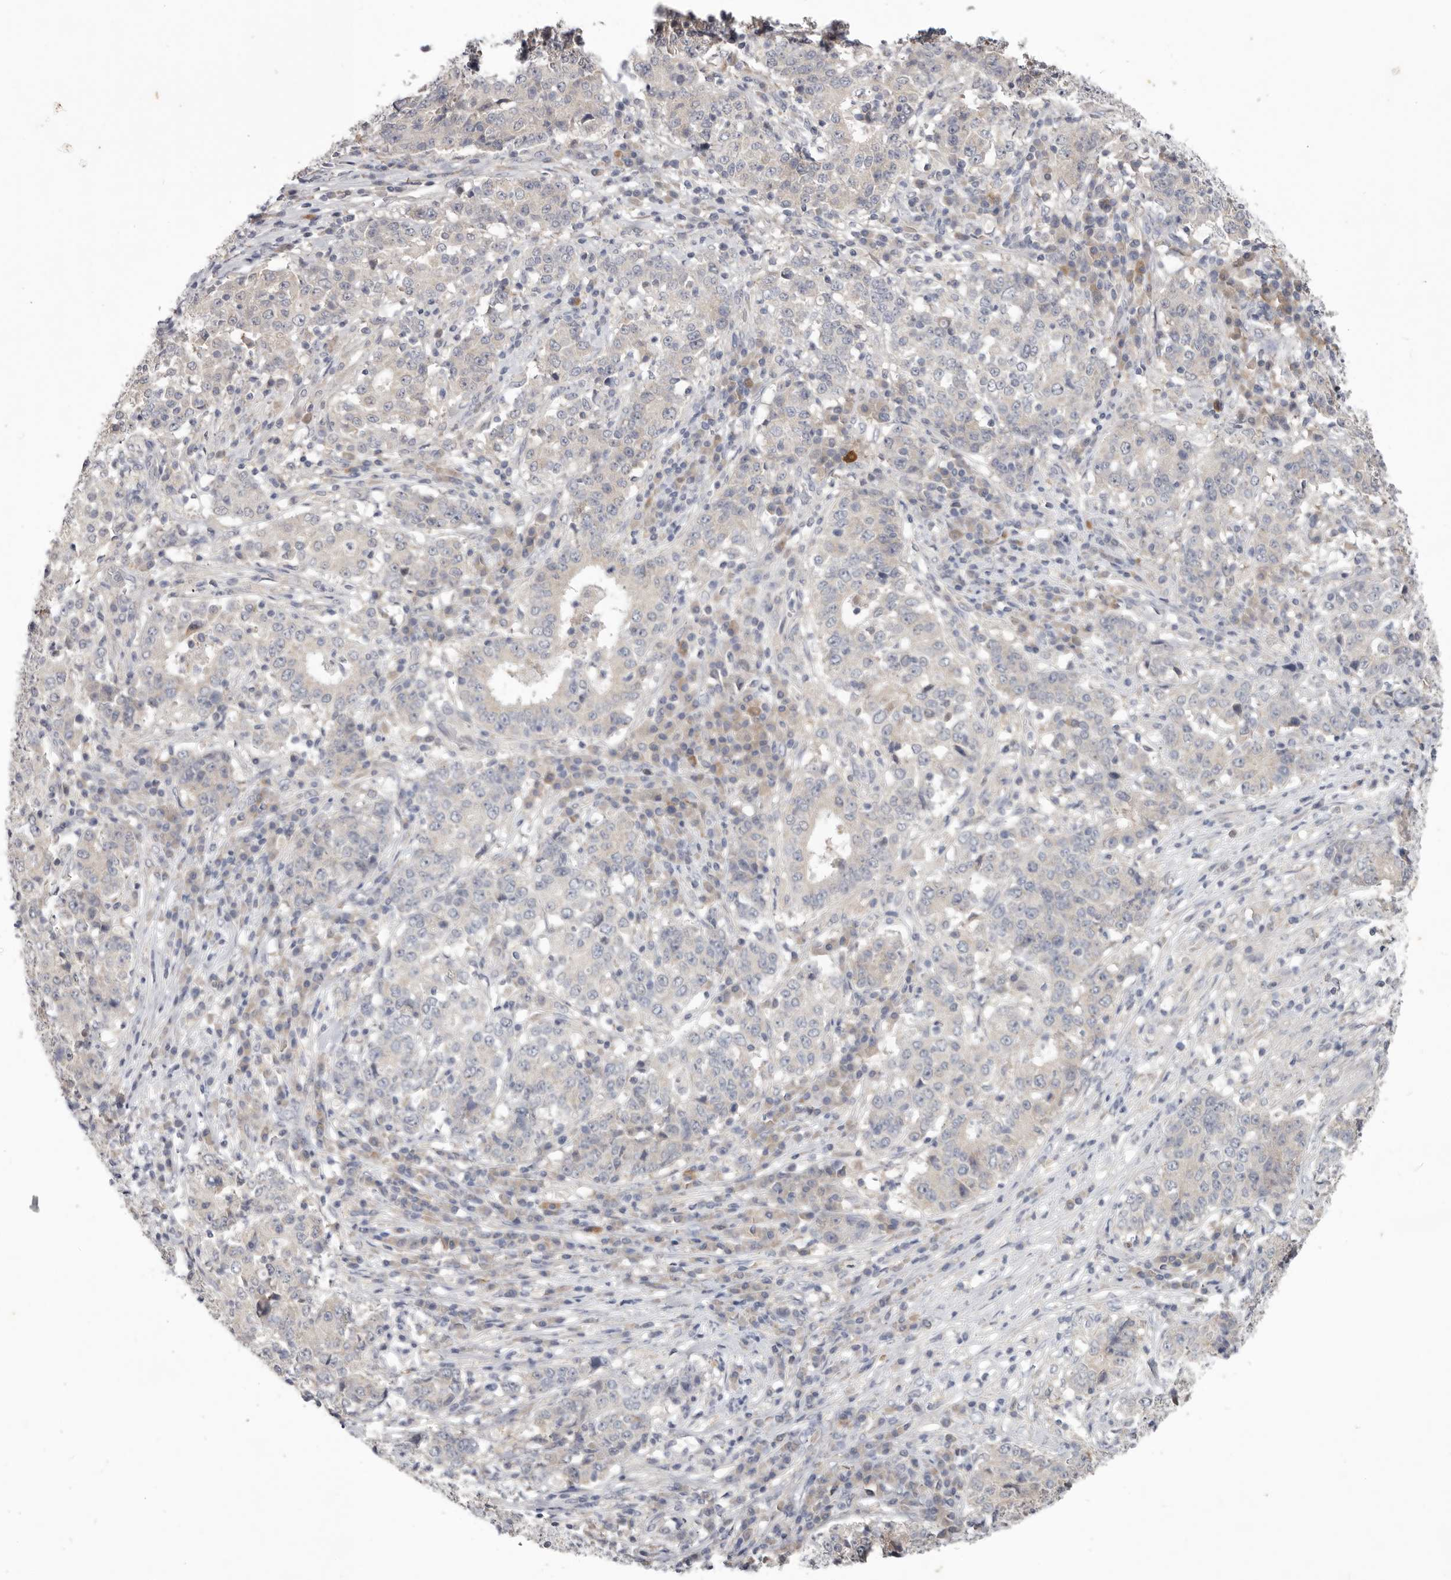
{"staining": {"intensity": "negative", "quantity": "none", "location": "none"}, "tissue": "stomach cancer", "cell_type": "Tumor cells", "image_type": "cancer", "snomed": [{"axis": "morphology", "description": "Adenocarcinoma, NOS"}, {"axis": "topography", "description": "Stomach"}], "caption": "Protein analysis of adenocarcinoma (stomach) displays no significant staining in tumor cells.", "gene": "WDR77", "patient": {"sex": "male", "age": 59}}